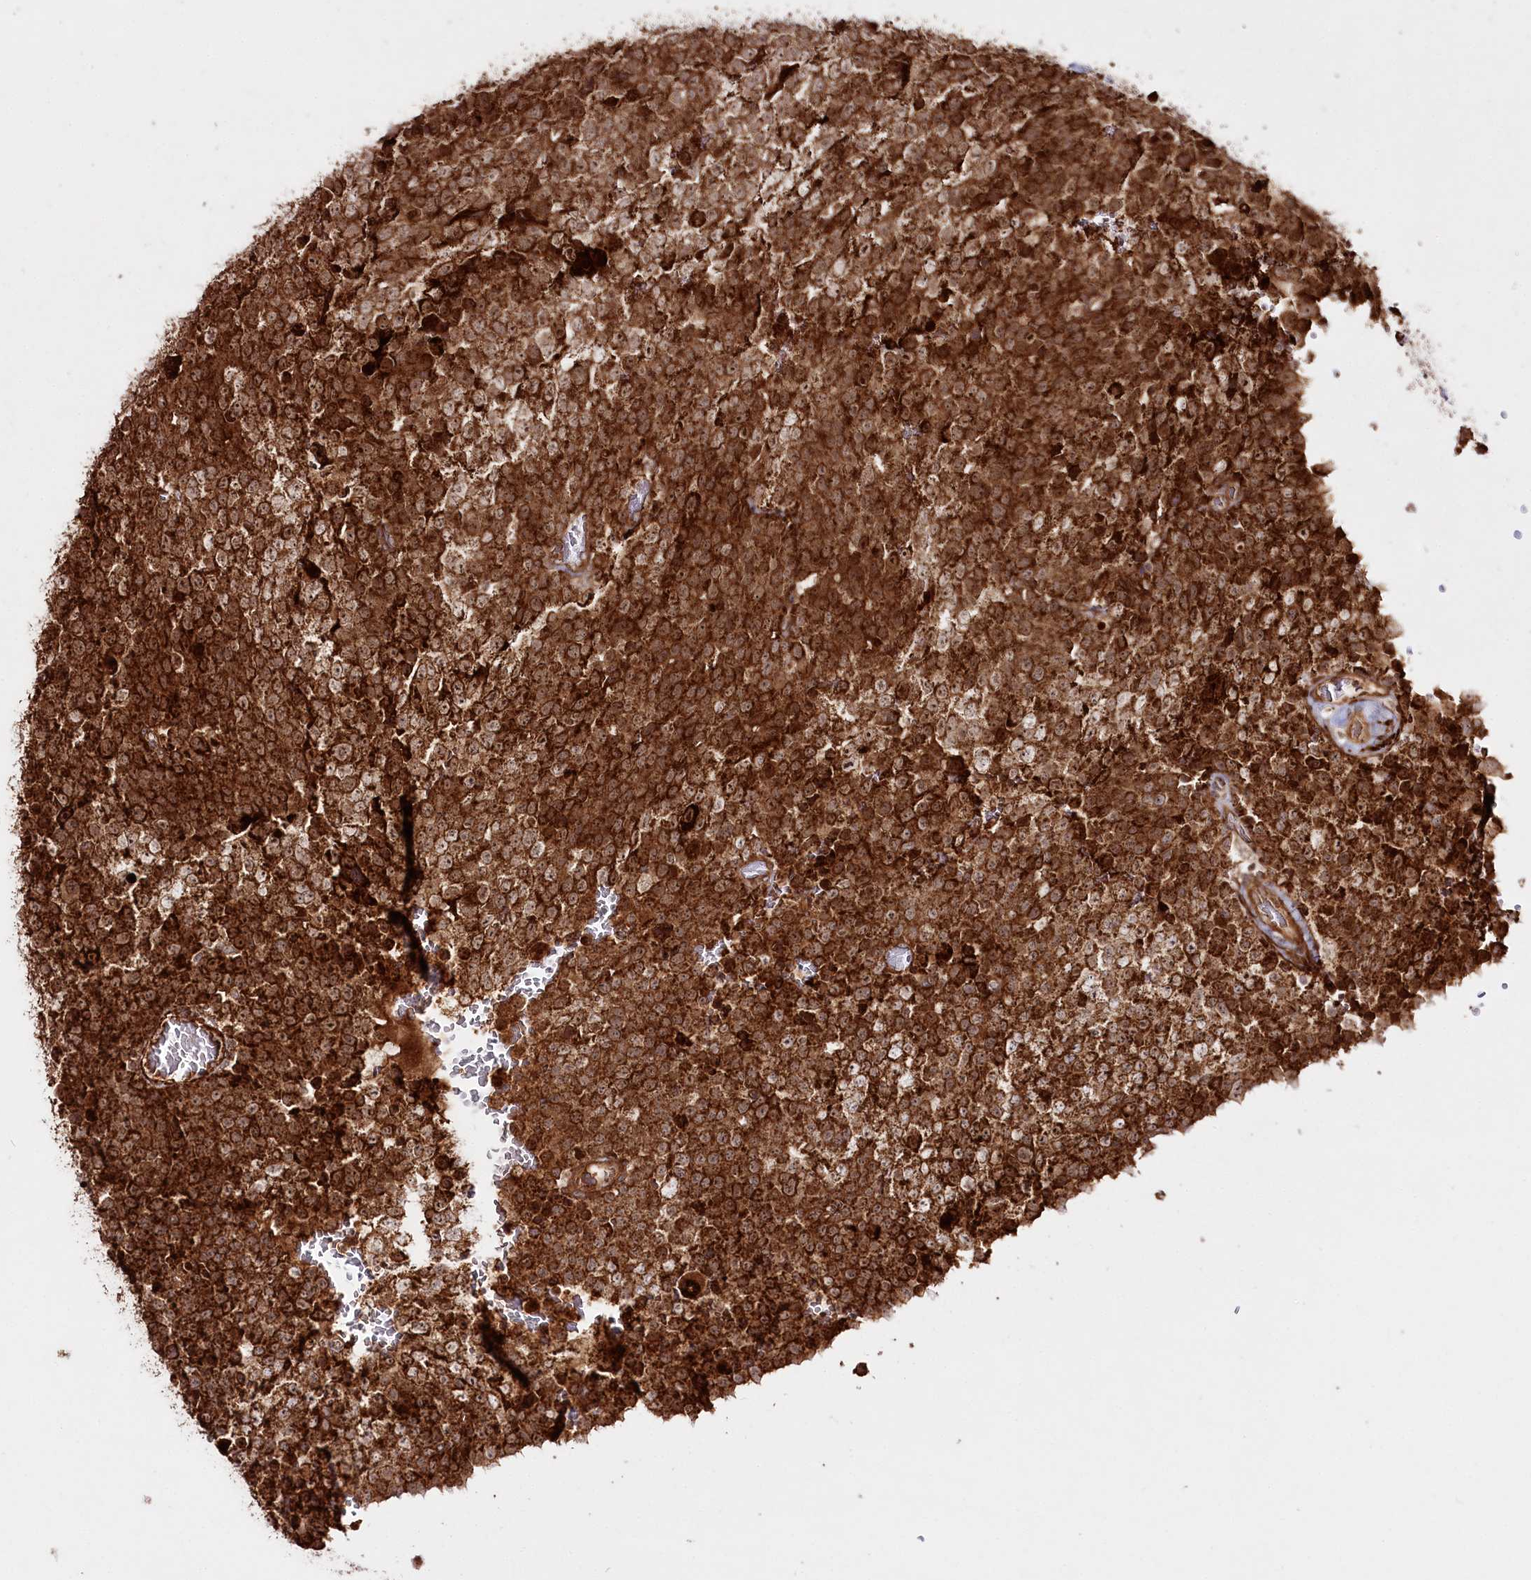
{"staining": {"intensity": "strong", "quantity": ">75%", "location": "cytoplasmic/membranous,nuclear"}, "tissue": "testis cancer", "cell_type": "Tumor cells", "image_type": "cancer", "snomed": [{"axis": "morphology", "description": "Seminoma, NOS"}, {"axis": "topography", "description": "Testis"}], "caption": "Protein expression analysis of human testis cancer reveals strong cytoplasmic/membranous and nuclear expression in approximately >75% of tumor cells.", "gene": "REXO2", "patient": {"sex": "male", "age": 71}}